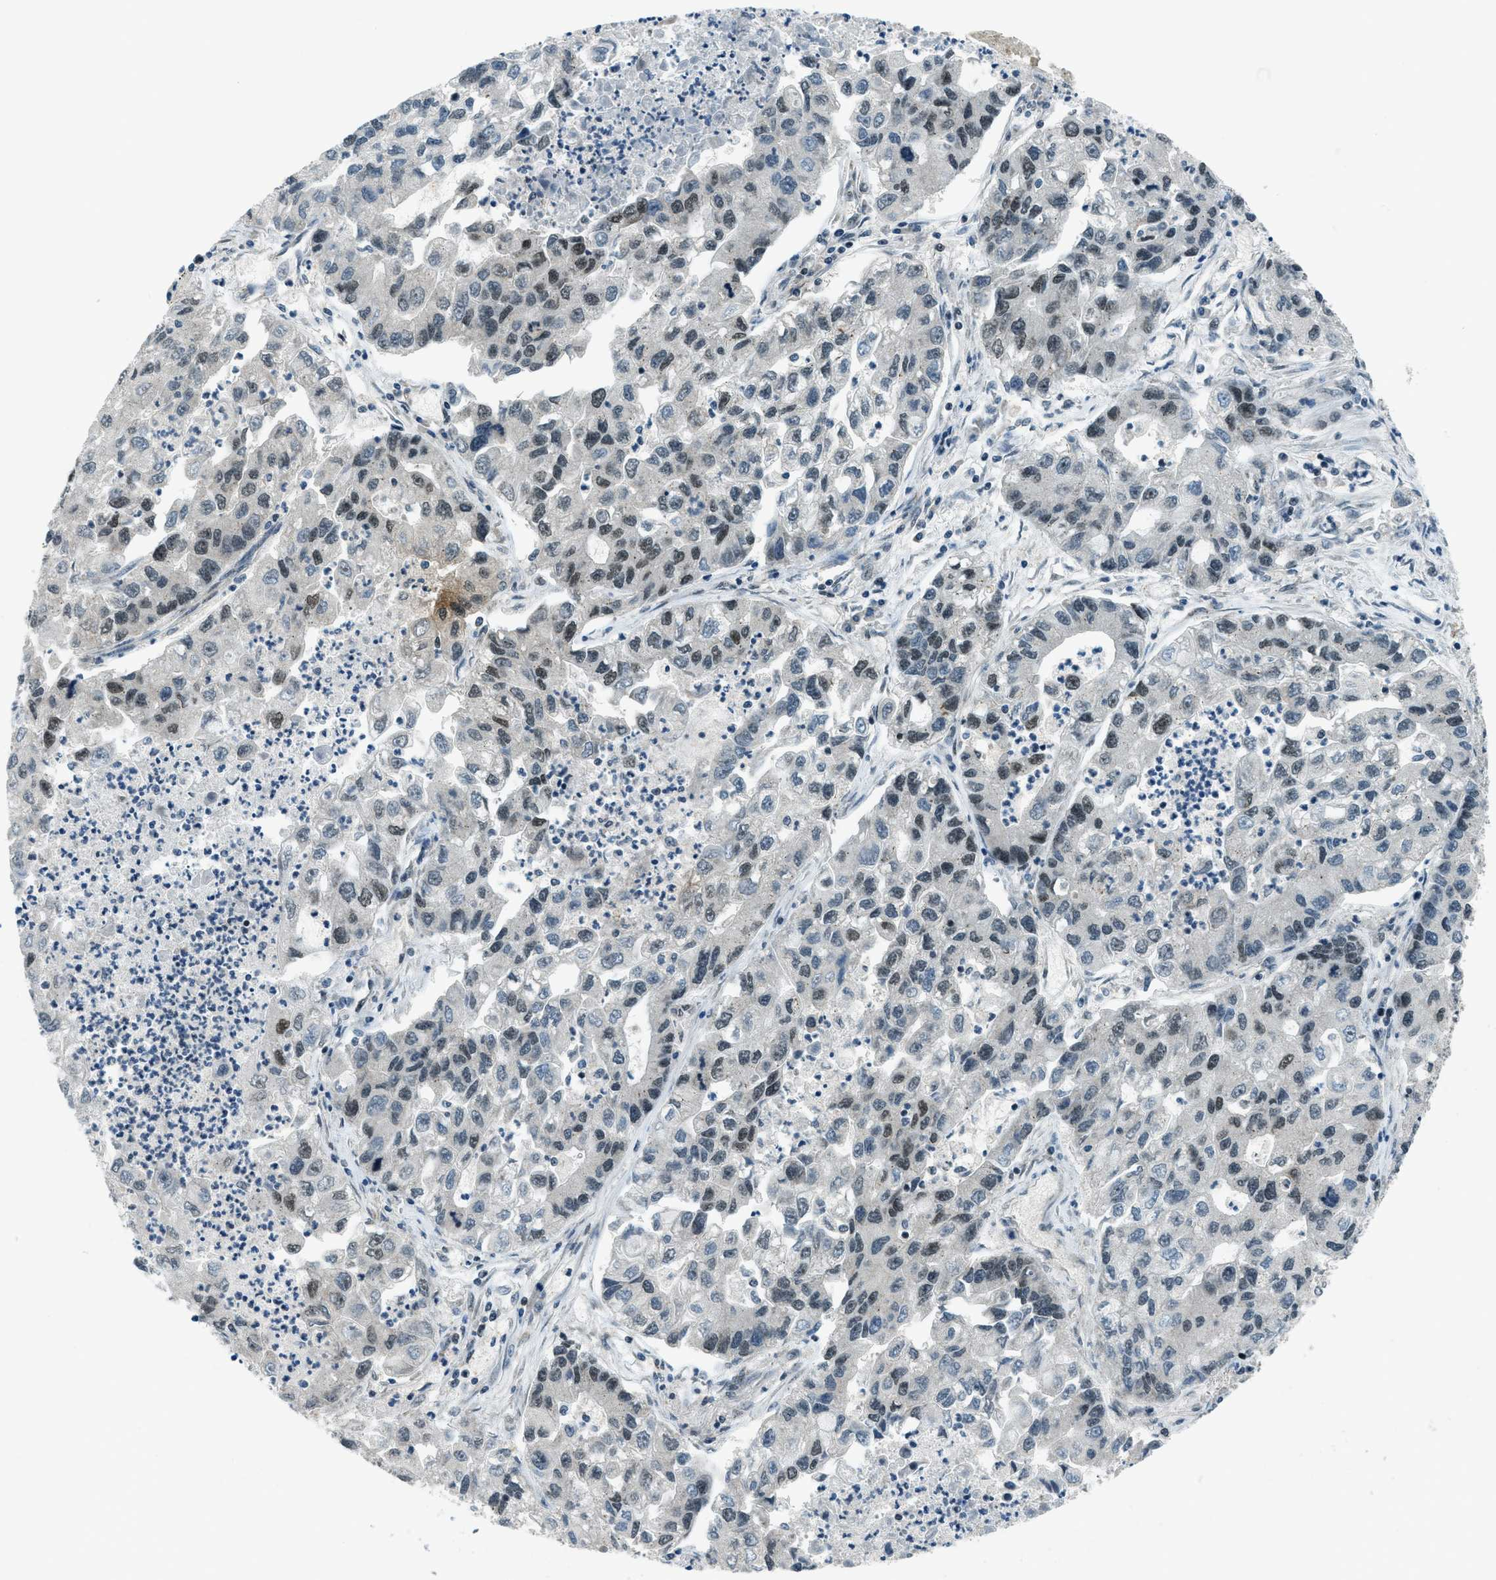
{"staining": {"intensity": "weak", "quantity": "25%-75%", "location": "nuclear"}, "tissue": "lung cancer", "cell_type": "Tumor cells", "image_type": "cancer", "snomed": [{"axis": "morphology", "description": "Adenocarcinoma, NOS"}, {"axis": "topography", "description": "Lung"}], "caption": "Lung adenocarcinoma stained for a protein demonstrates weak nuclear positivity in tumor cells.", "gene": "KLF6", "patient": {"sex": "female", "age": 51}}